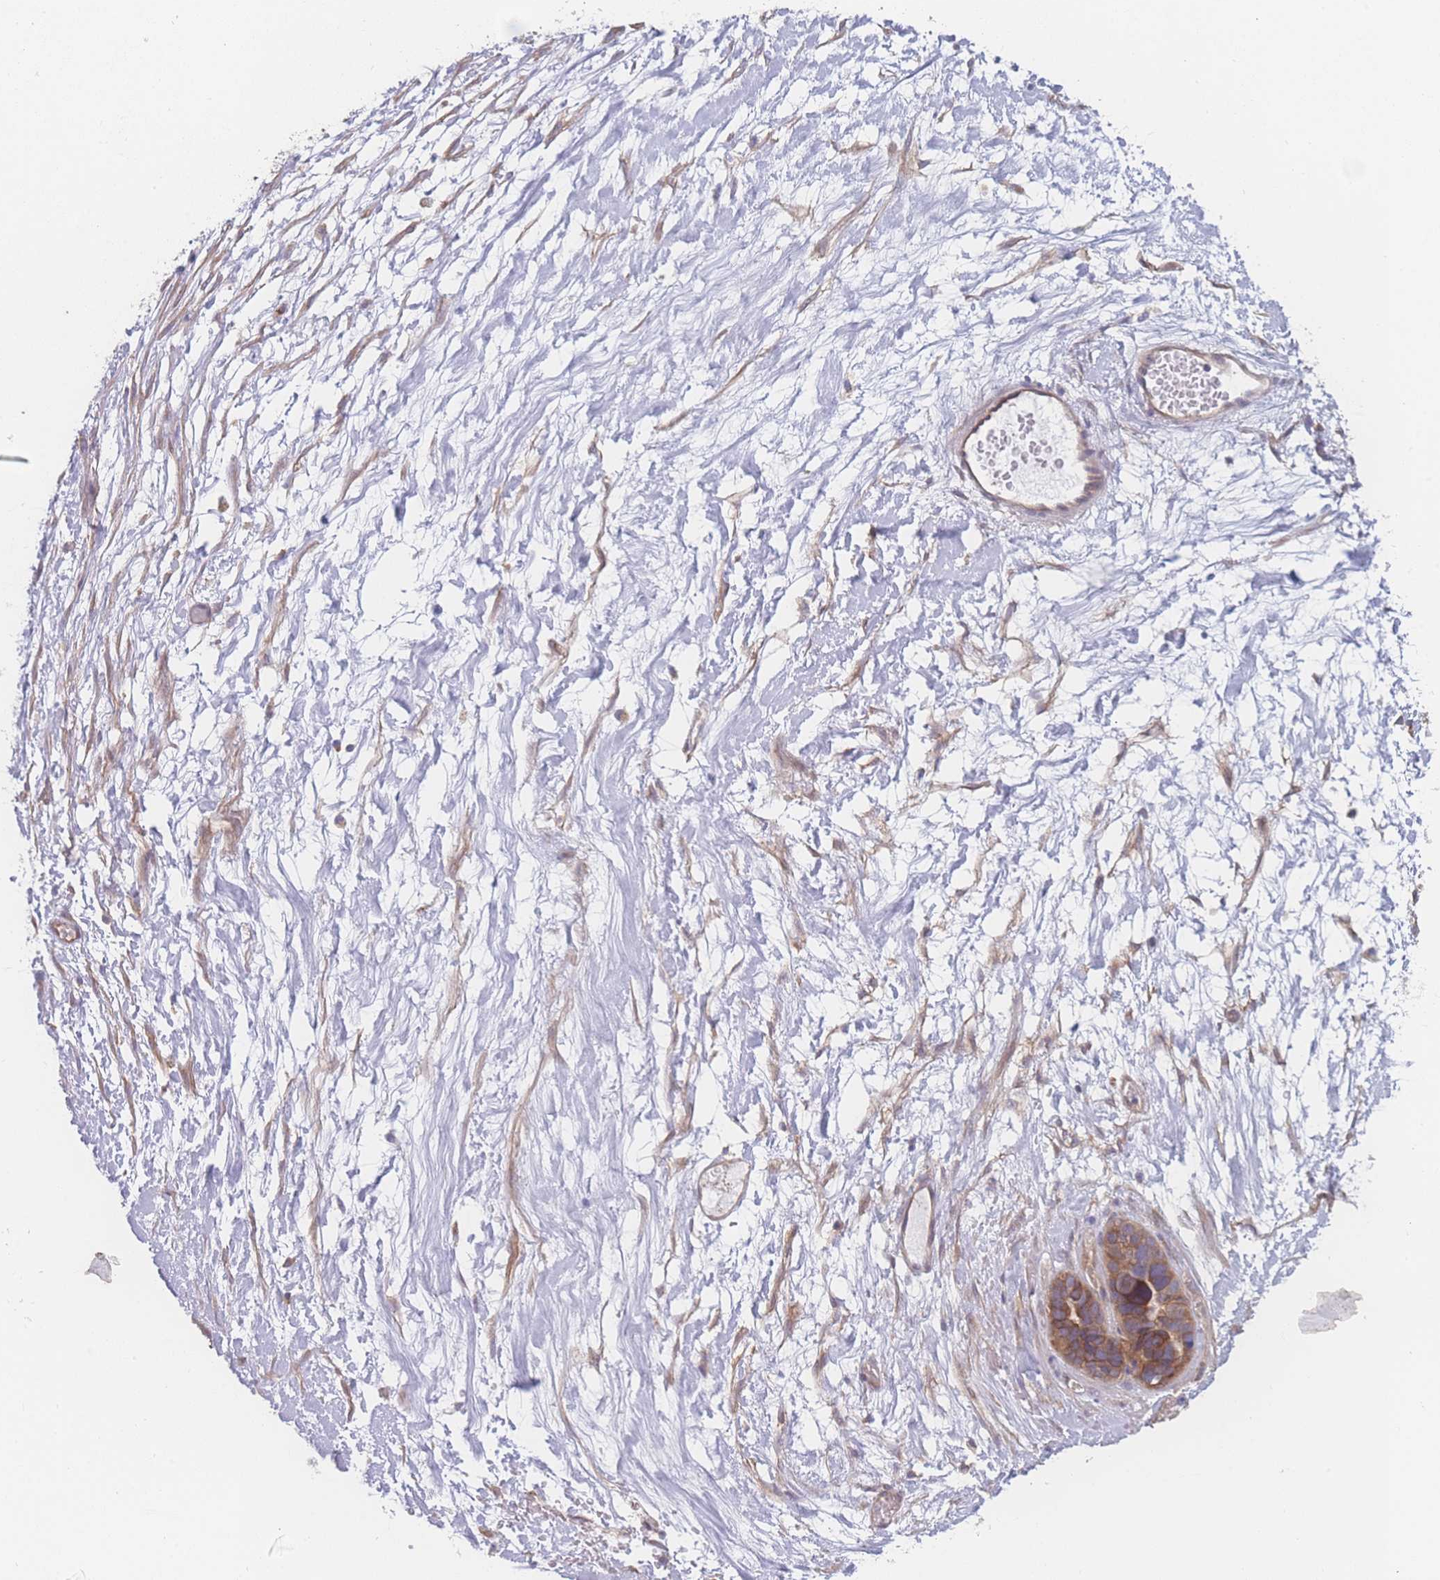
{"staining": {"intensity": "moderate", "quantity": ">75%", "location": "cytoplasmic/membranous"}, "tissue": "ovarian cancer", "cell_type": "Tumor cells", "image_type": "cancer", "snomed": [{"axis": "morphology", "description": "Cystadenocarcinoma, serous, NOS"}, {"axis": "topography", "description": "Ovary"}], "caption": "Immunohistochemical staining of human serous cystadenocarcinoma (ovarian) shows moderate cytoplasmic/membranous protein expression in approximately >75% of tumor cells.", "gene": "CFAP97", "patient": {"sex": "female", "age": 54}}